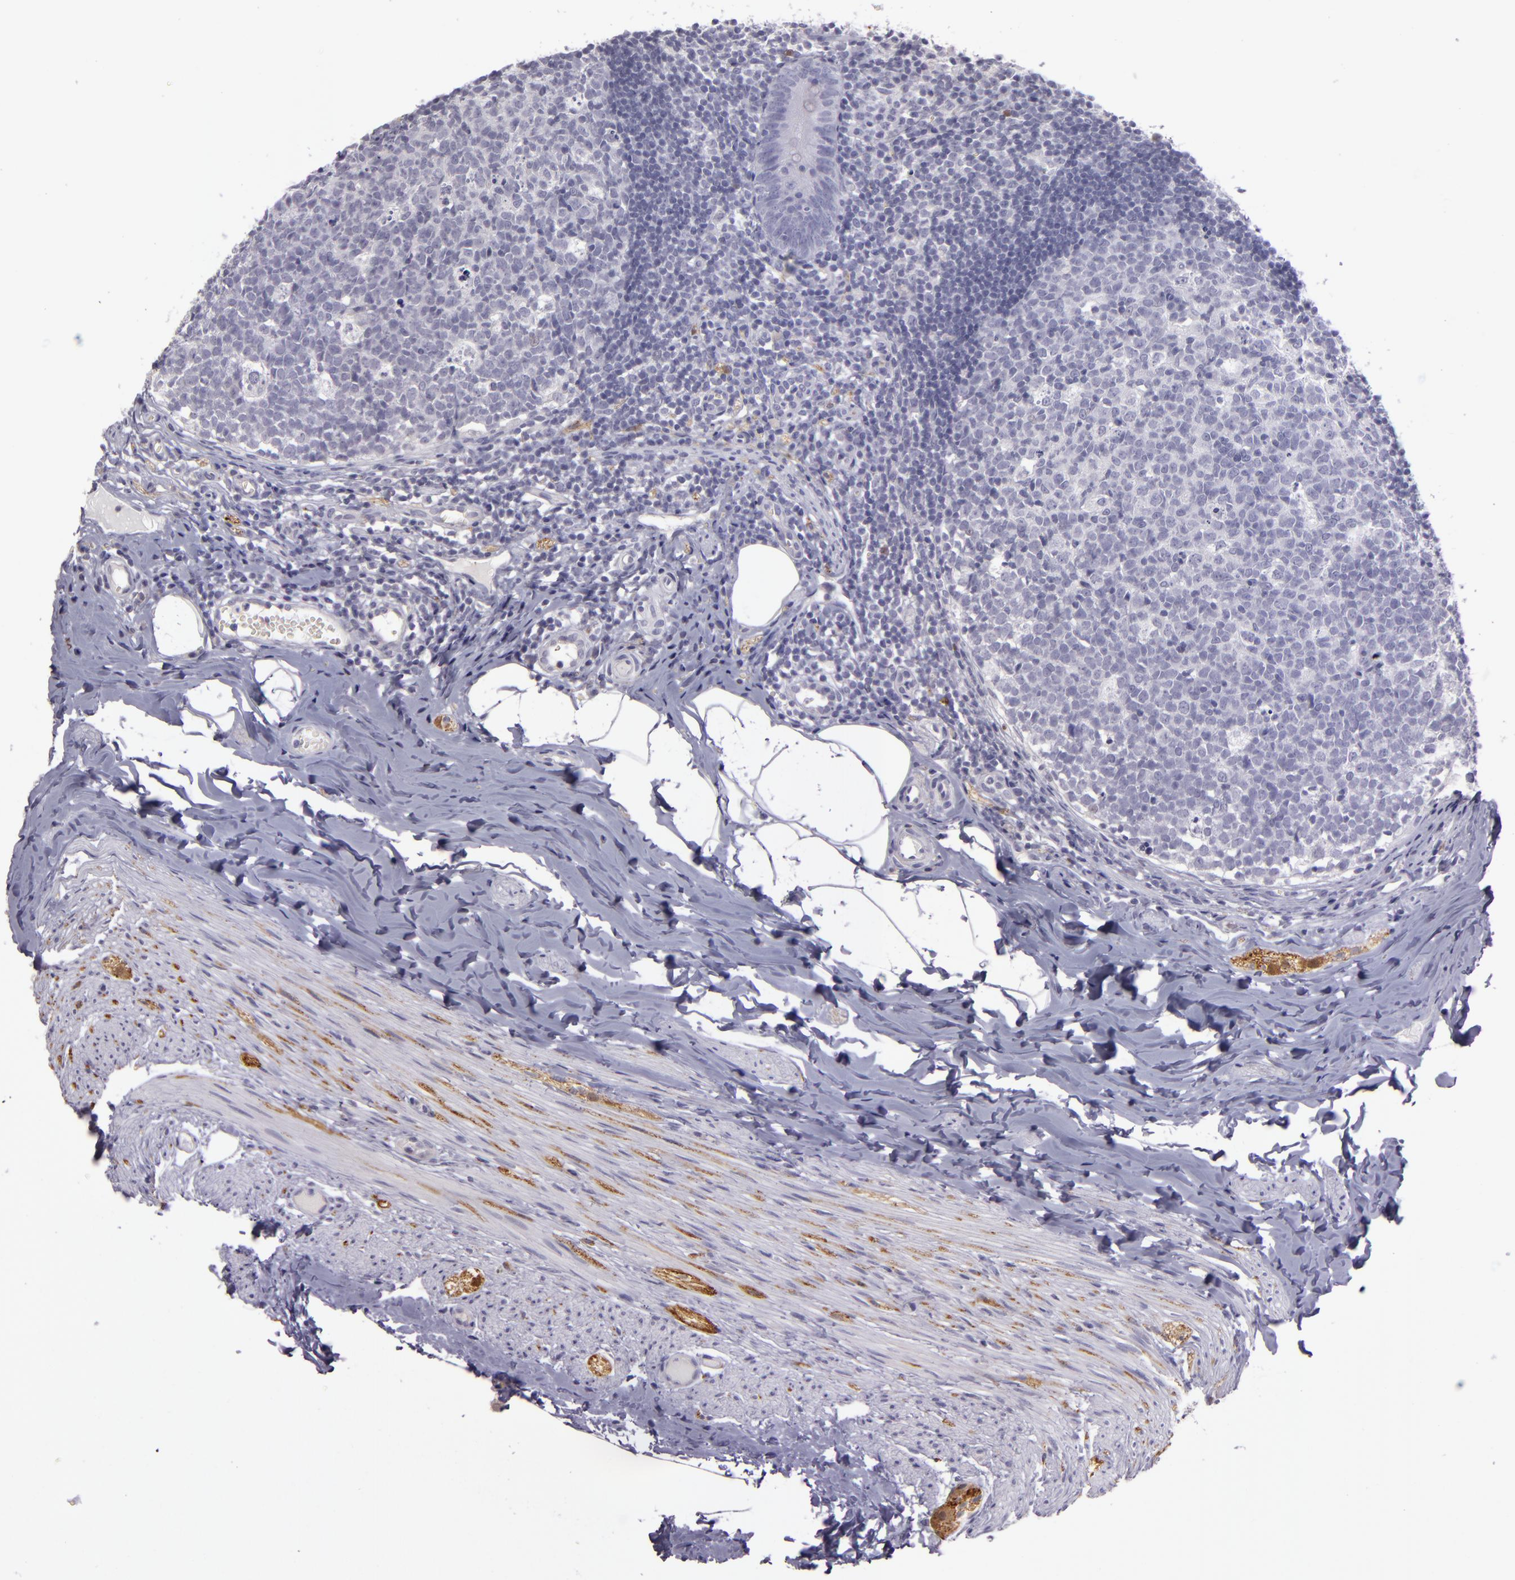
{"staining": {"intensity": "weak", "quantity": "<25%", "location": "cytoplasmic/membranous"}, "tissue": "appendix", "cell_type": "Glandular cells", "image_type": "normal", "snomed": [{"axis": "morphology", "description": "Normal tissue, NOS"}, {"axis": "topography", "description": "Appendix"}], "caption": "This is an immunohistochemistry (IHC) photomicrograph of normal human appendix. There is no positivity in glandular cells.", "gene": "SNCB", "patient": {"sex": "female", "age": 9}}